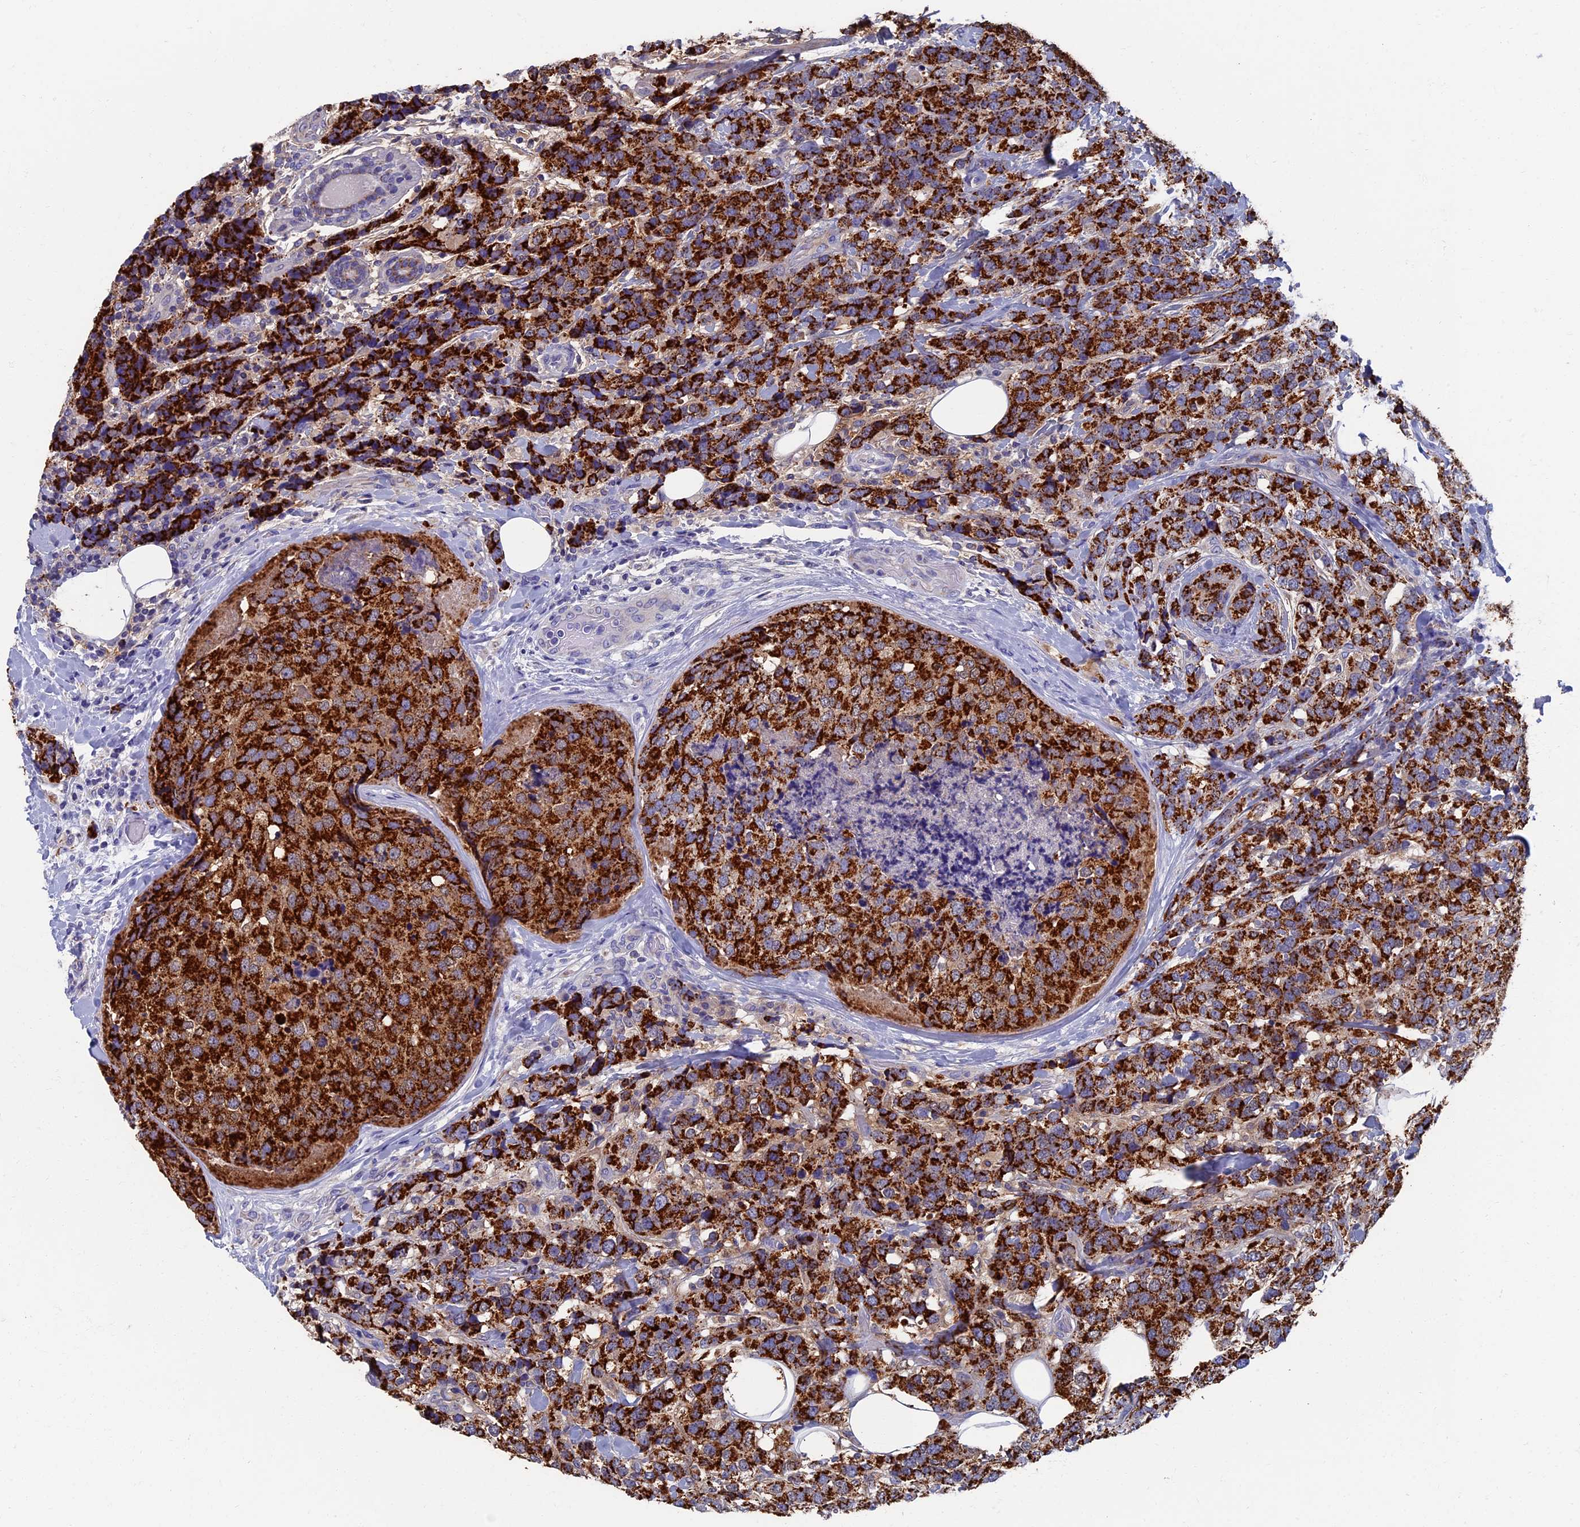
{"staining": {"intensity": "strong", "quantity": ">75%", "location": "cytoplasmic/membranous"}, "tissue": "breast cancer", "cell_type": "Tumor cells", "image_type": "cancer", "snomed": [{"axis": "morphology", "description": "Lobular carcinoma"}, {"axis": "topography", "description": "Breast"}], "caption": "Breast lobular carcinoma stained with DAB (3,3'-diaminobenzidine) IHC exhibits high levels of strong cytoplasmic/membranous positivity in about >75% of tumor cells.", "gene": "OAT", "patient": {"sex": "female", "age": 59}}